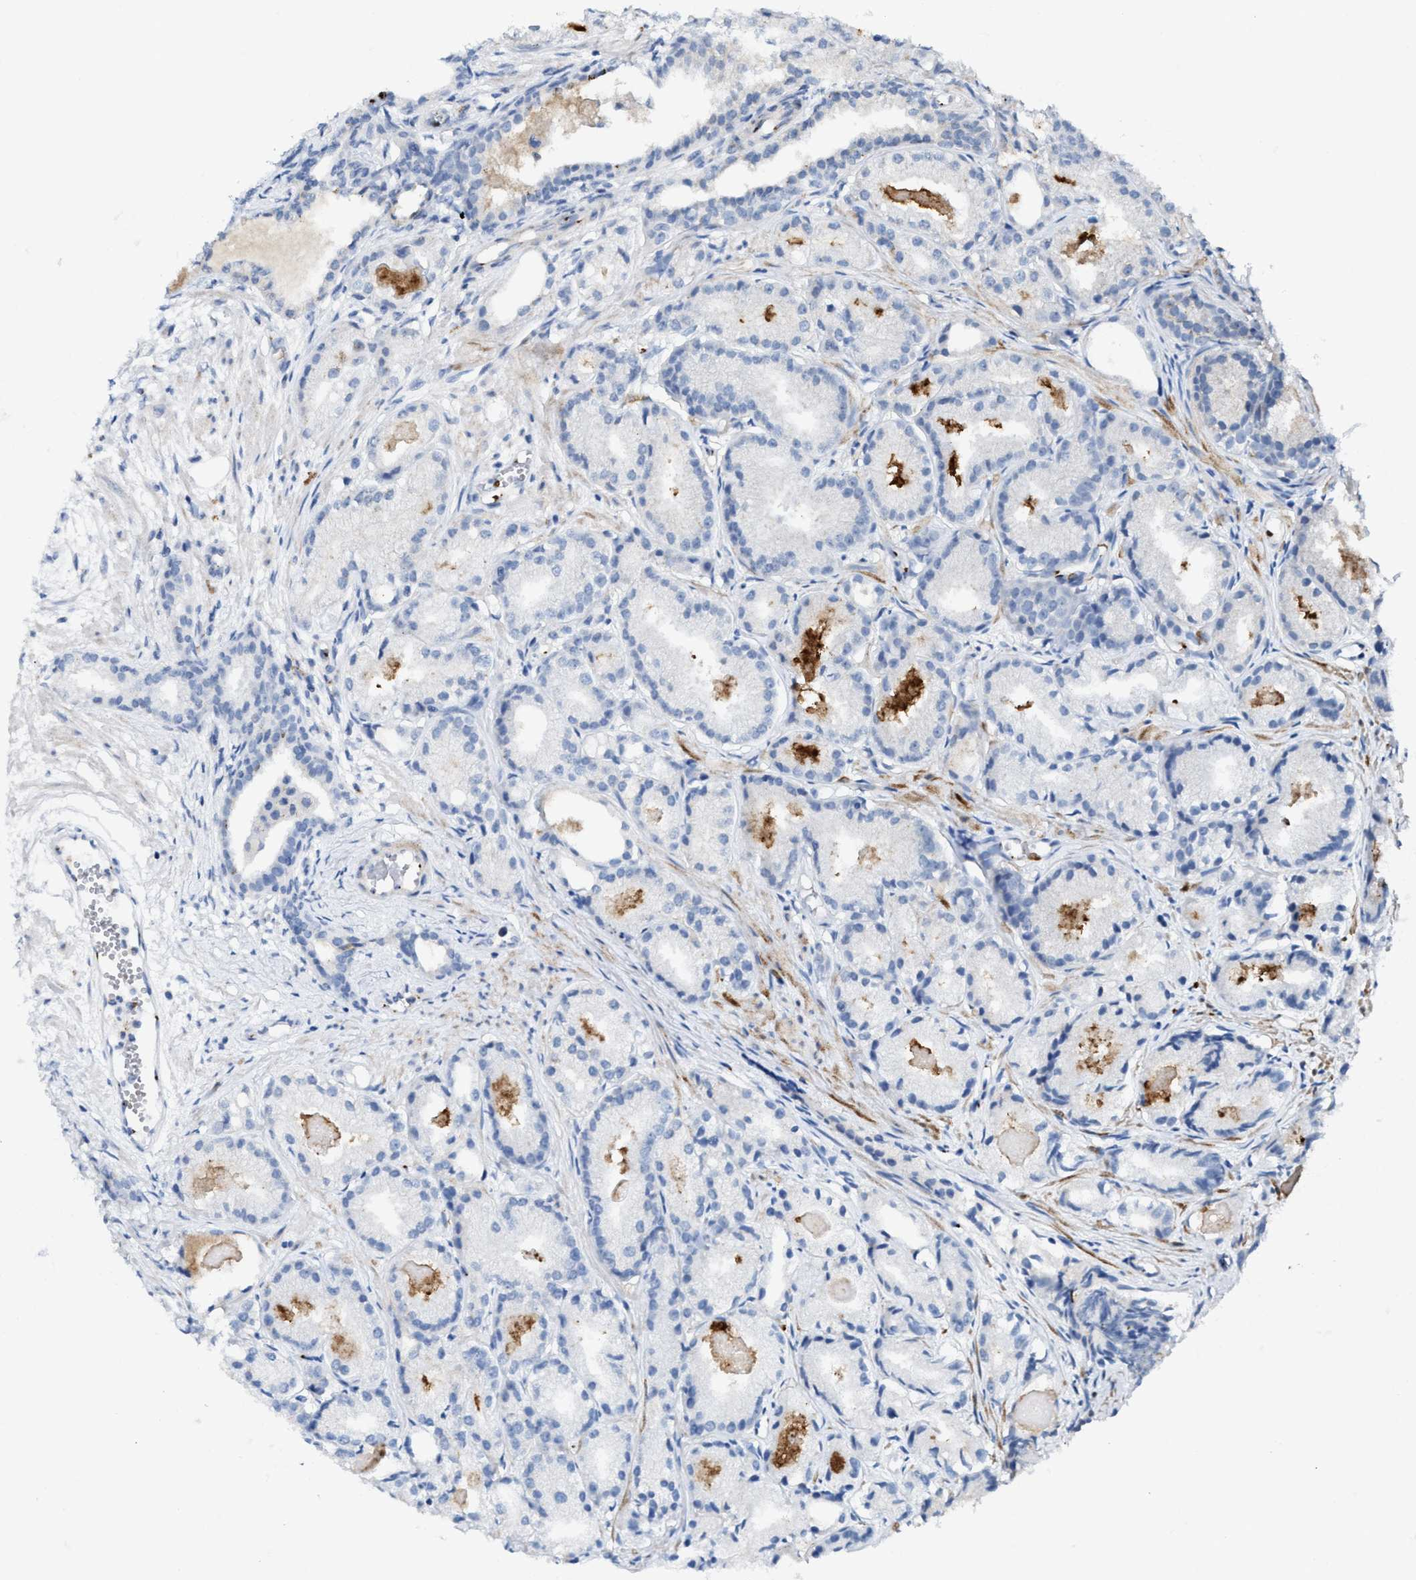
{"staining": {"intensity": "negative", "quantity": "none", "location": "none"}, "tissue": "prostate cancer", "cell_type": "Tumor cells", "image_type": "cancer", "snomed": [{"axis": "morphology", "description": "Adenocarcinoma, Low grade"}, {"axis": "topography", "description": "Prostate"}], "caption": "Prostate cancer (adenocarcinoma (low-grade)) was stained to show a protein in brown. There is no significant positivity in tumor cells.", "gene": "SLC5A5", "patient": {"sex": "male", "age": 72}}